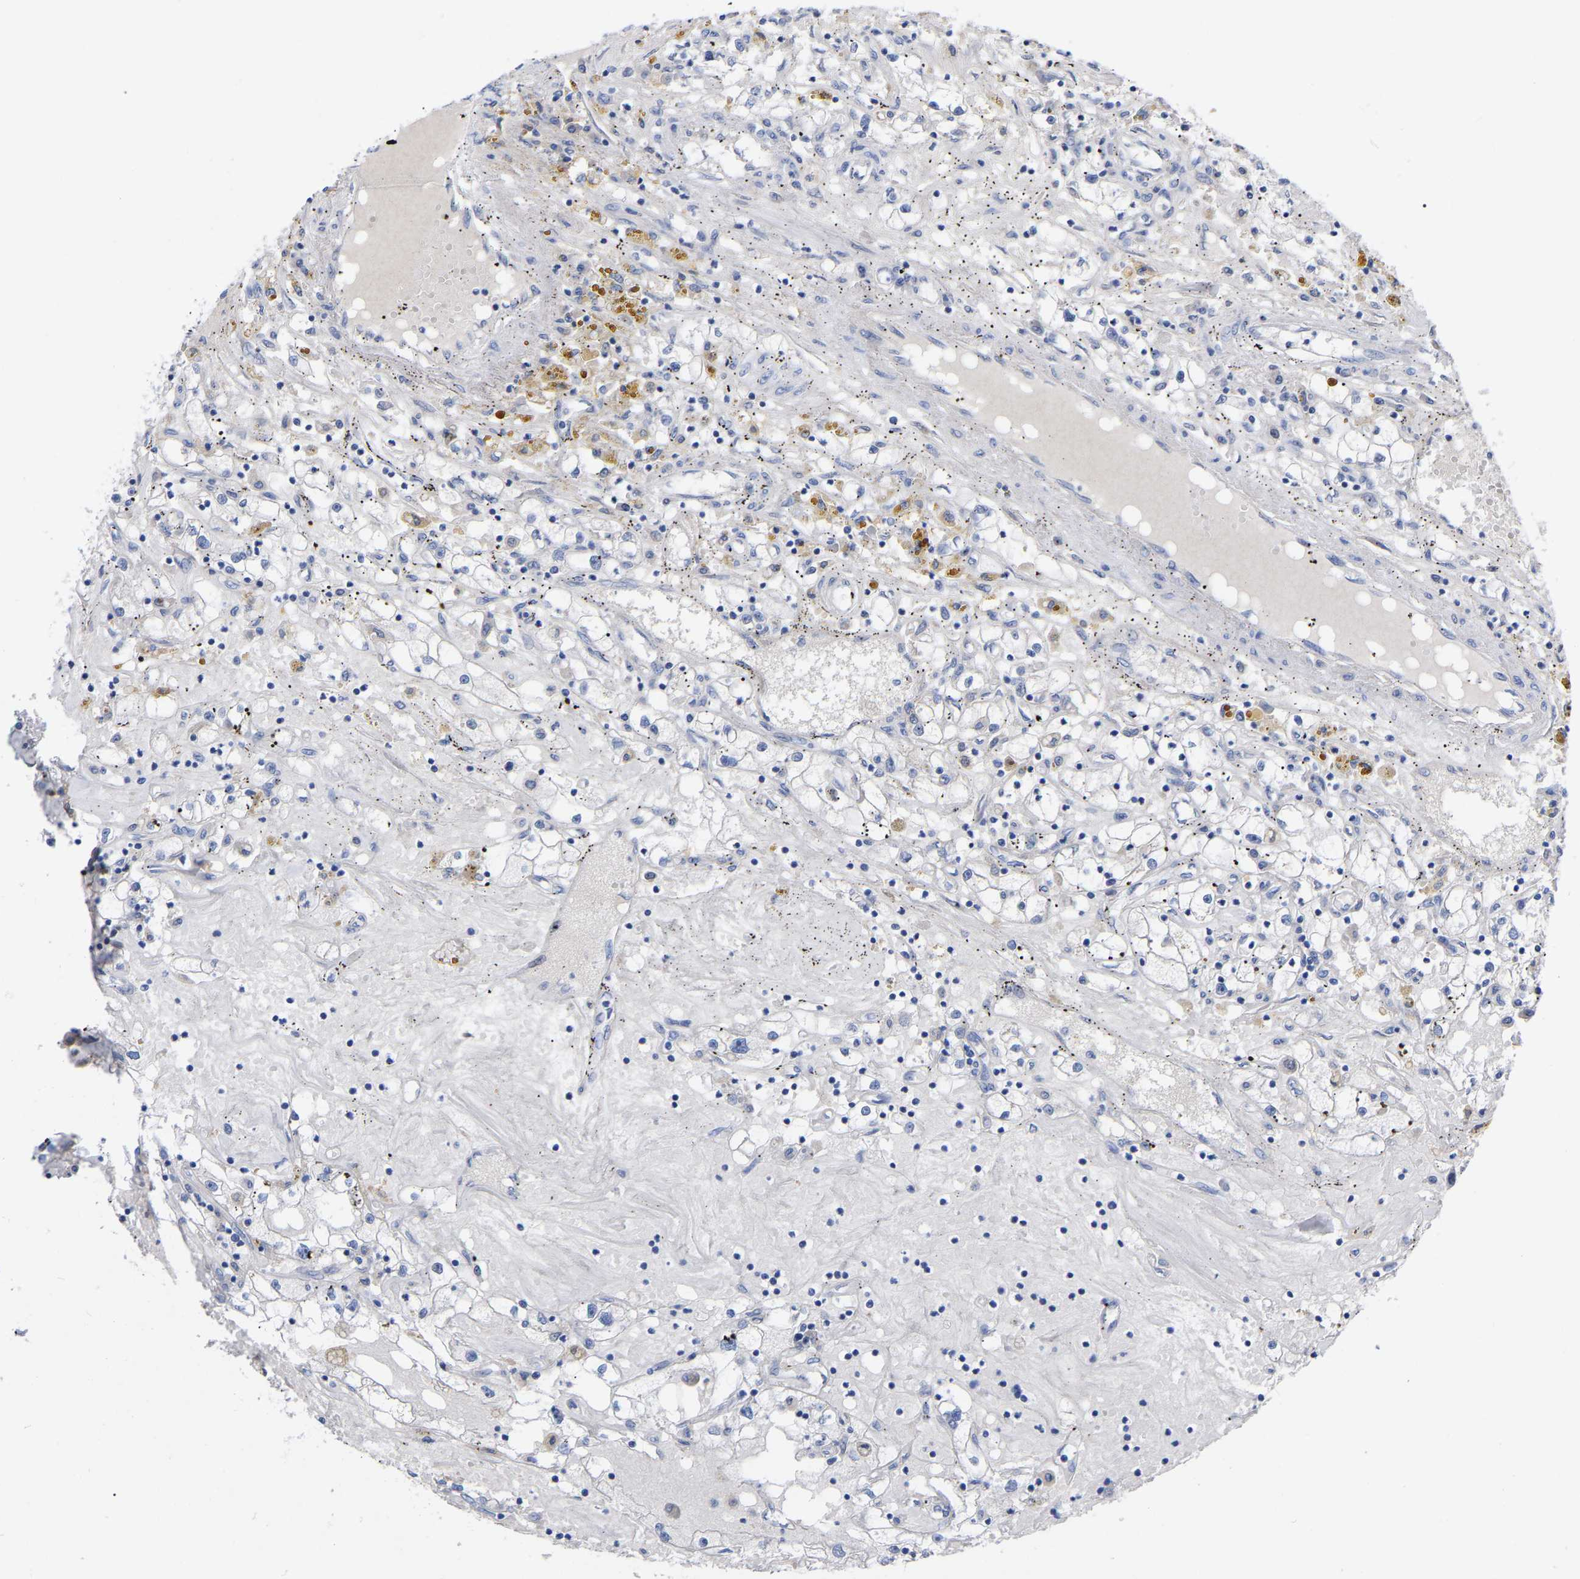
{"staining": {"intensity": "negative", "quantity": "none", "location": "none"}, "tissue": "renal cancer", "cell_type": "Tumor cells", "image_type": "cancer", "snomed": [{"axis": "morphology", "description": "Adenocarcinoma, NOS"}, {"axis": "topography", "description": "Kidney"}], "caption": "Tumor cells are negative for brown protein staining in adenocarcinoma (renal).", "gene": "HAPLN1", "patient": {"sex": "male", "age": 56}}